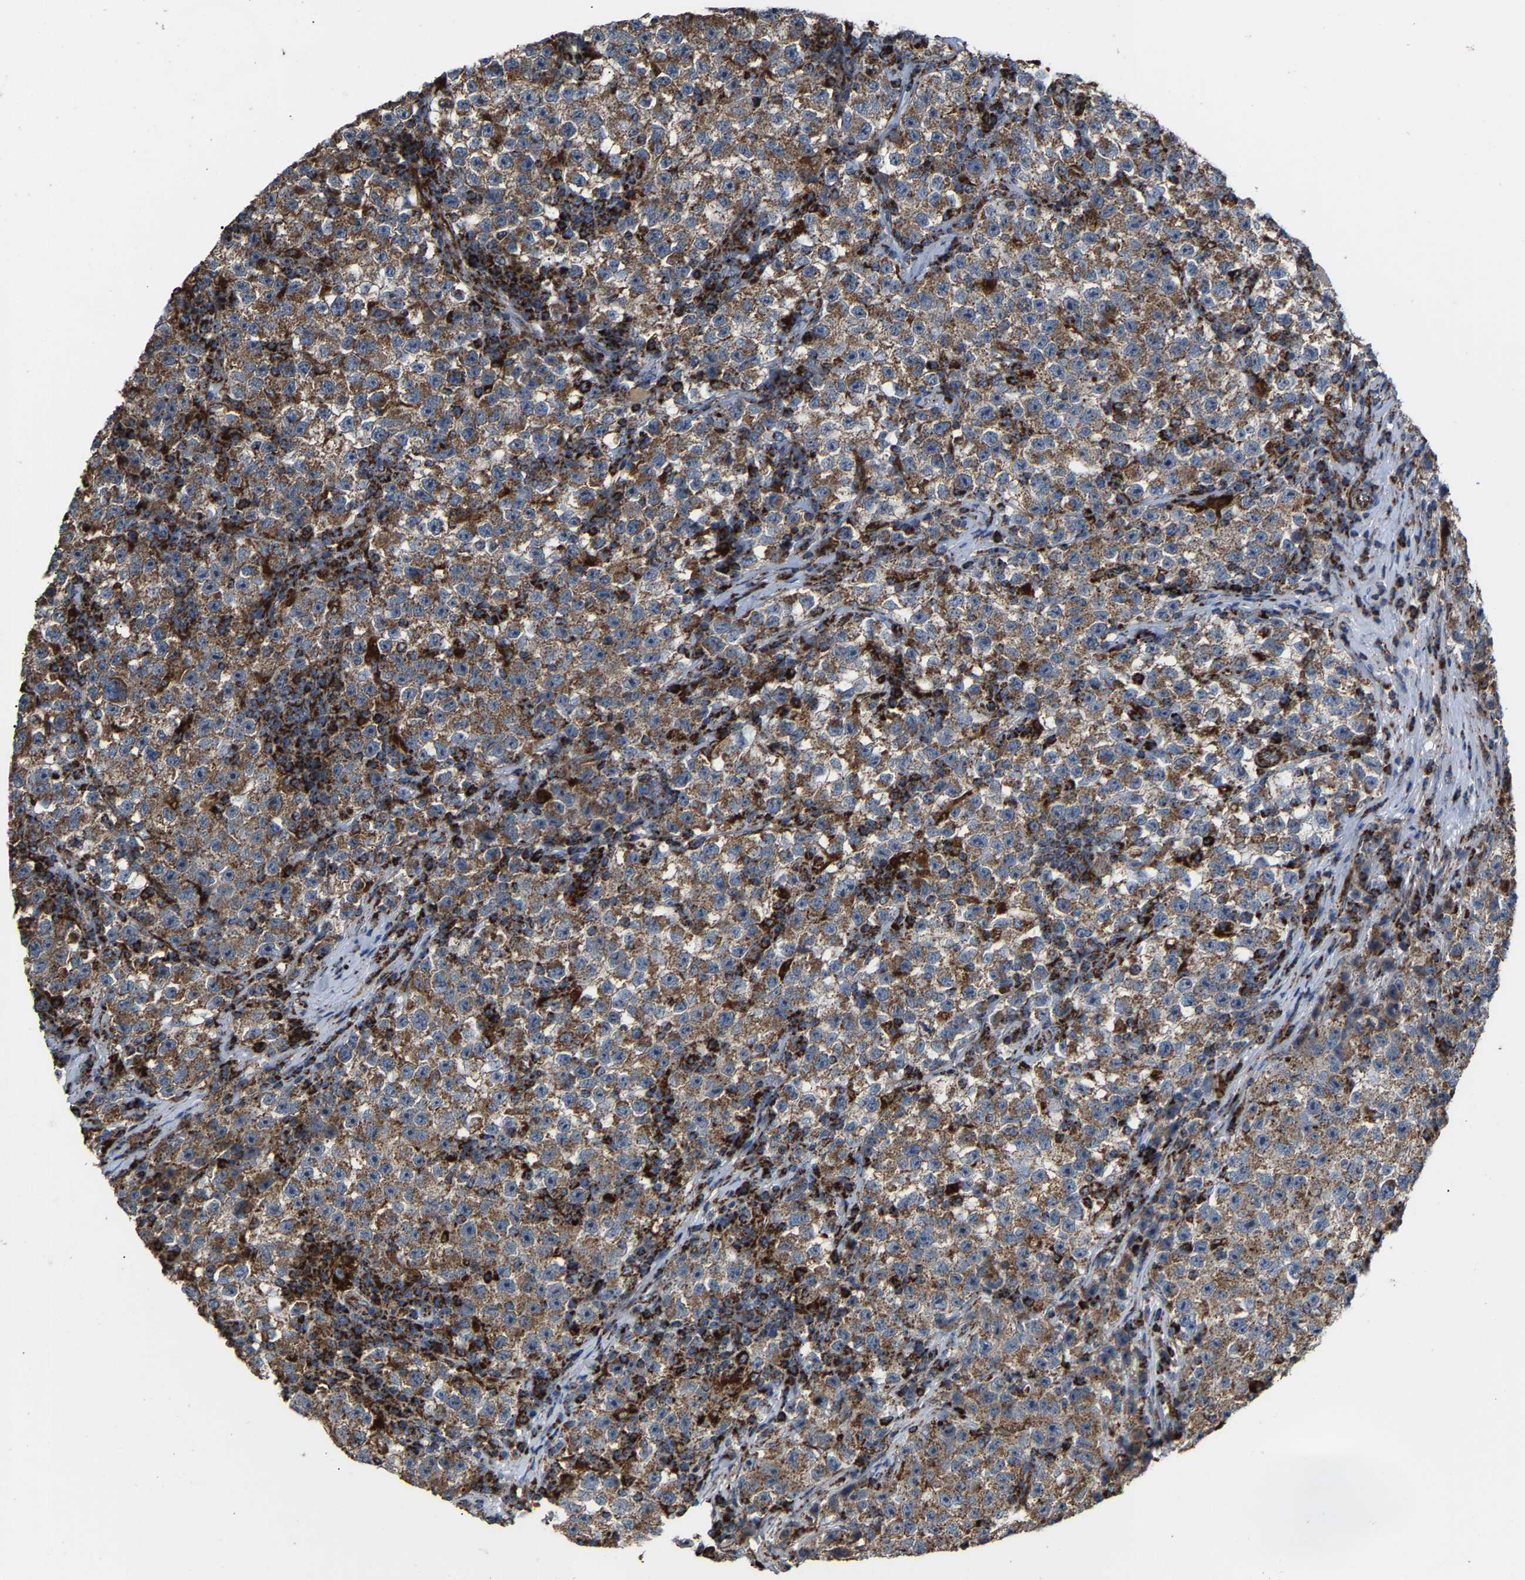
{"staining": {"intensity": "moderate", "quantity": ">75%", "location": "cytoplasmic/membranous"}, "tissue": "testis cancer", "cell_type": "Tumor cells", "image_type": "cancer", "snomed": [{"axis": "morphology", "description": "Seminoma, NOS"}, {"axis": "topography", "description": "Testis"}], "caption": "Testis seminoma tissue shows moderate cytoplasmic/membranous positivity in about >75% of tumor cells, visualized by immunohistochemistry. The staining was performed using DAB (3,3'-diaminobenzidine) to visualize the protein expression in brown, while the nuclei were stained in blue with hematoxylin (Magnification: 20x).", "gene": "NDUFV3", "patient": {"sex": "male", "age": 22}}